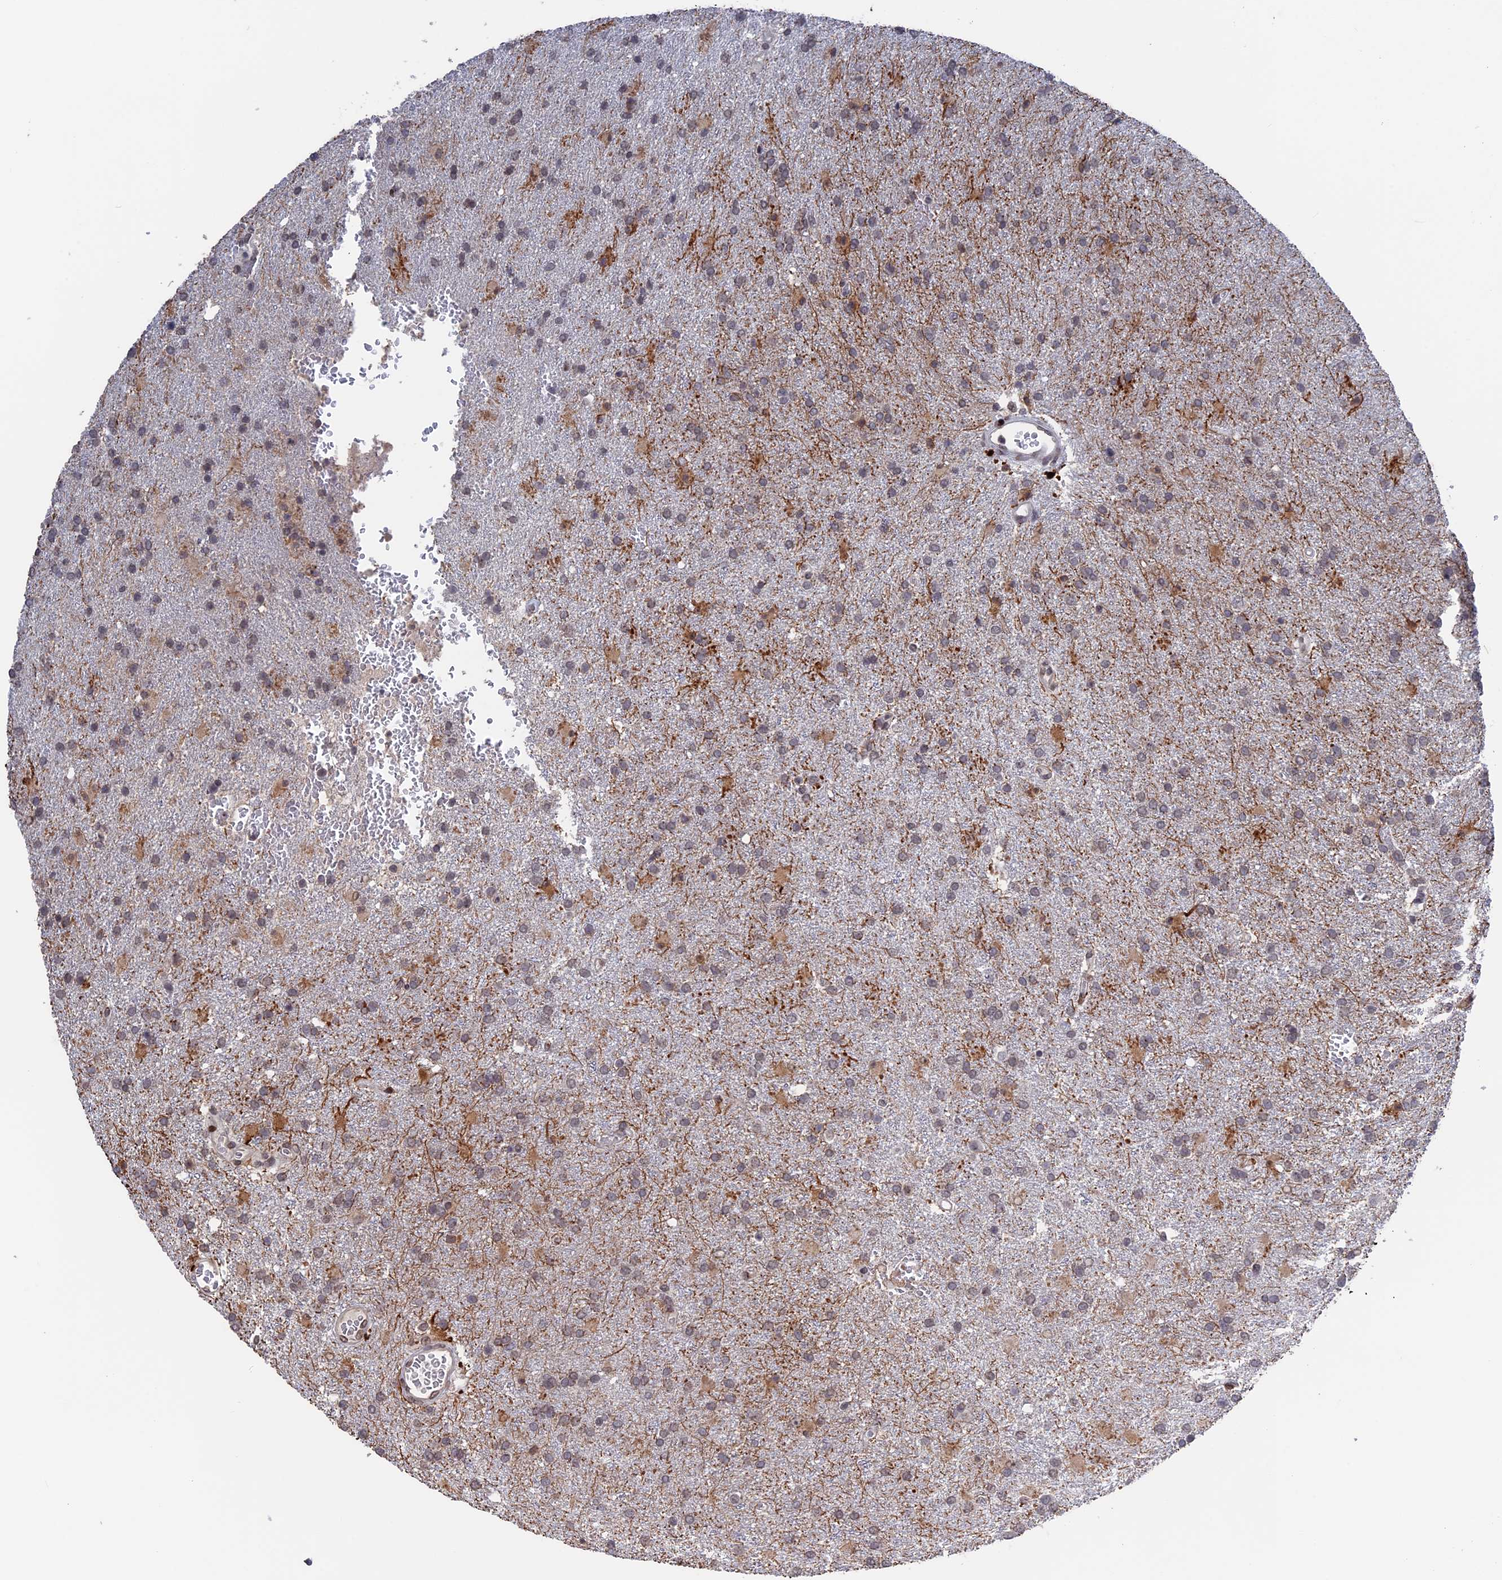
{"staining": {"intensity": "weak", "quantity": "25%-75%", "location": "cytoplasmic/membranous,nuclear"}, "tissue": "glioma", "cell_type": "Tumor cells", "image_type": "cancer", "snomed": [{"axis": "morphology", "description": "Glioma, malignant, High grade"}, {"axis": "topography", "description": "Brain"}], "caption": "Tumor cells exhibit low levels of weak cytoplasmic/membranous and nuclear expression in about 25%-75% of cells in human malignant glioma (high-grade).", "gene": "NR2C2AP", "patient": {"sex": "female", "age": 74}}